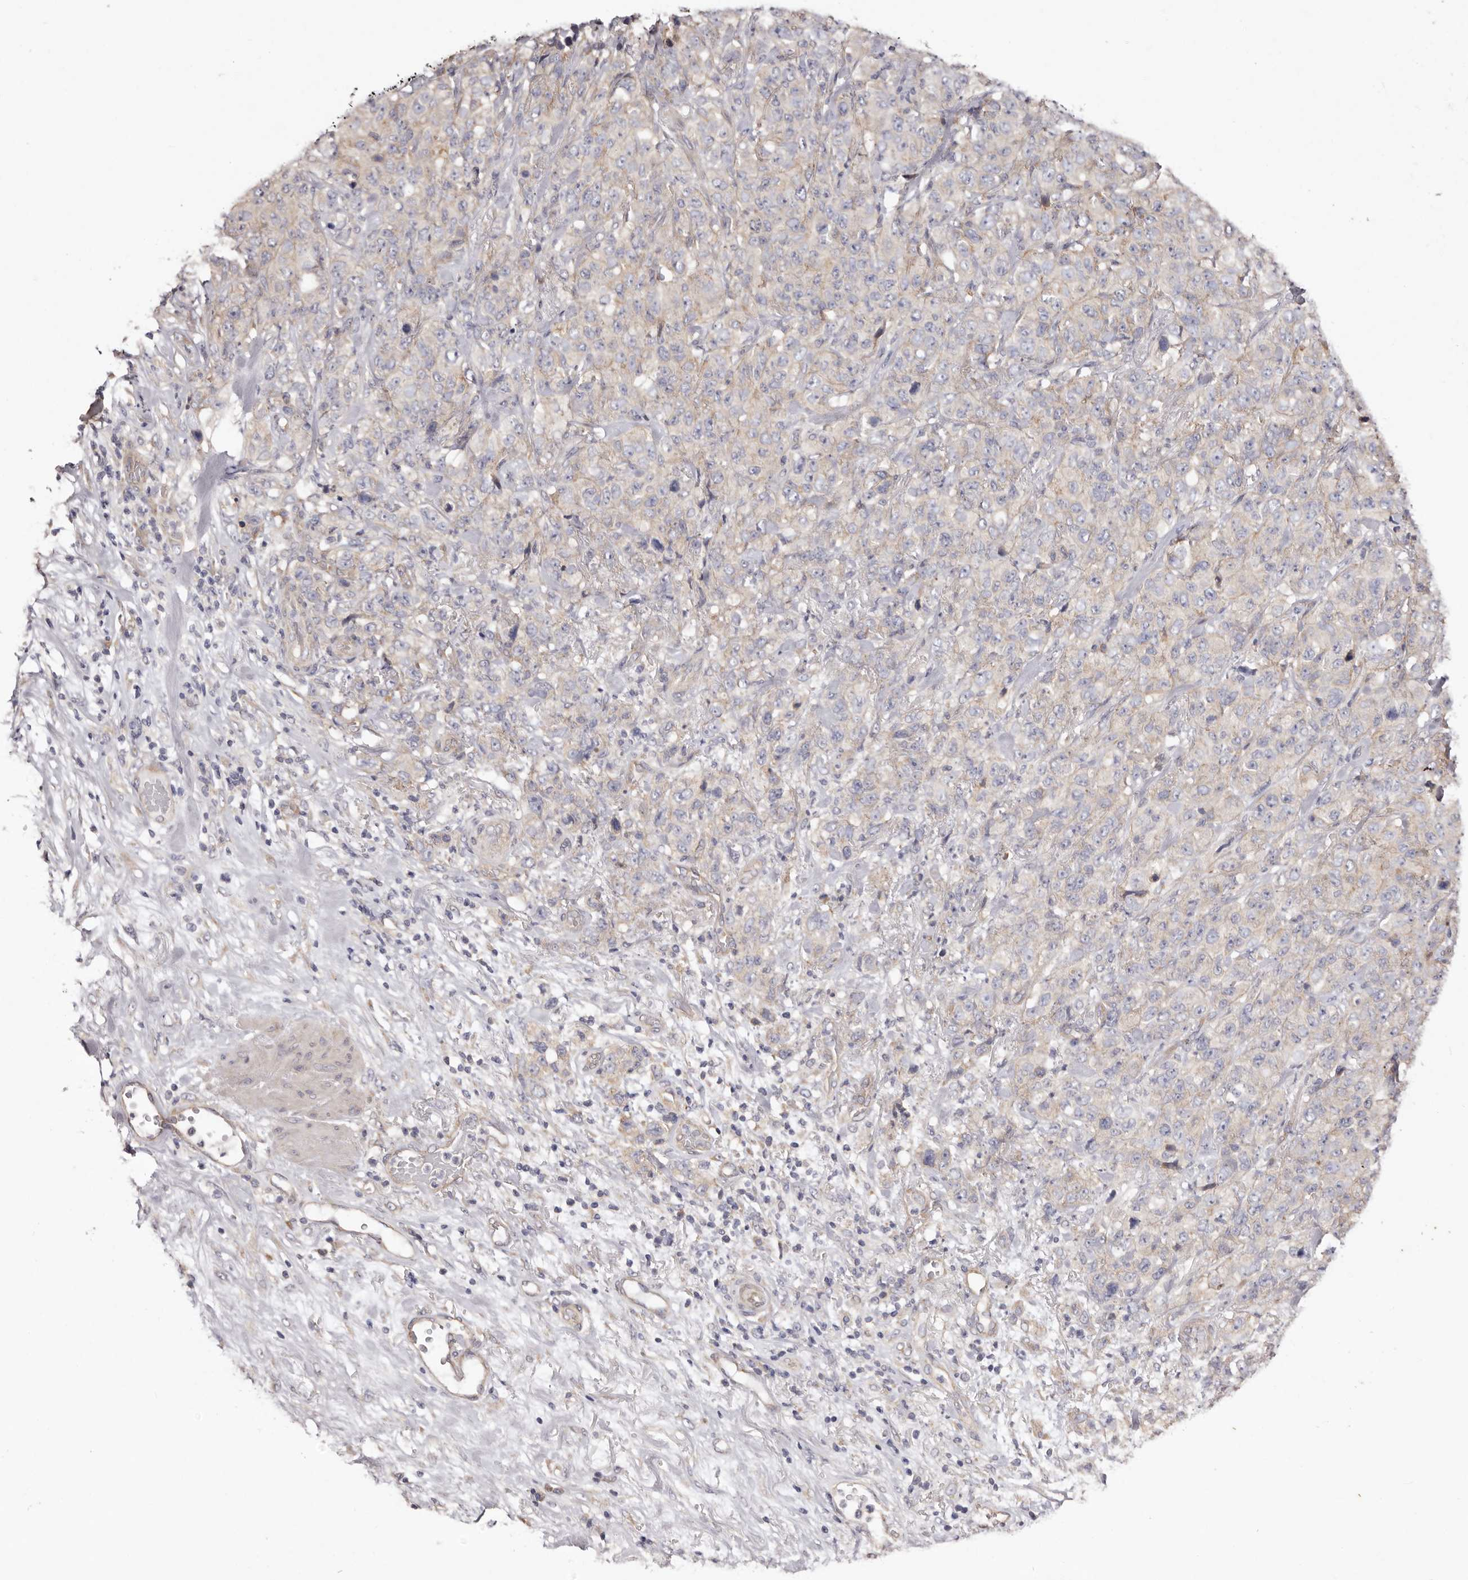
{"staining": {"intensity": "weak", "quantity": "25%-75%", "location": "cytoplasmic/membranous"}, "tissue": "stomach cancer", "cell_type": "Tumor cells", "image_type": "cancer", "snomed": [{"axis": "morphology", "description": "Adenocarcinoma, NOS"}, {"axis": "topography", "description": "Stomach"}], "caption": "Brown immunohistochemical staining in stomach cancer (adenocarcinoma) exhibits weak cytoplasmic/membranous staining in about 25%-75% of tumor cells.", "gene": "FAM167B", "patient": {"sex": "male", "age": 48}}